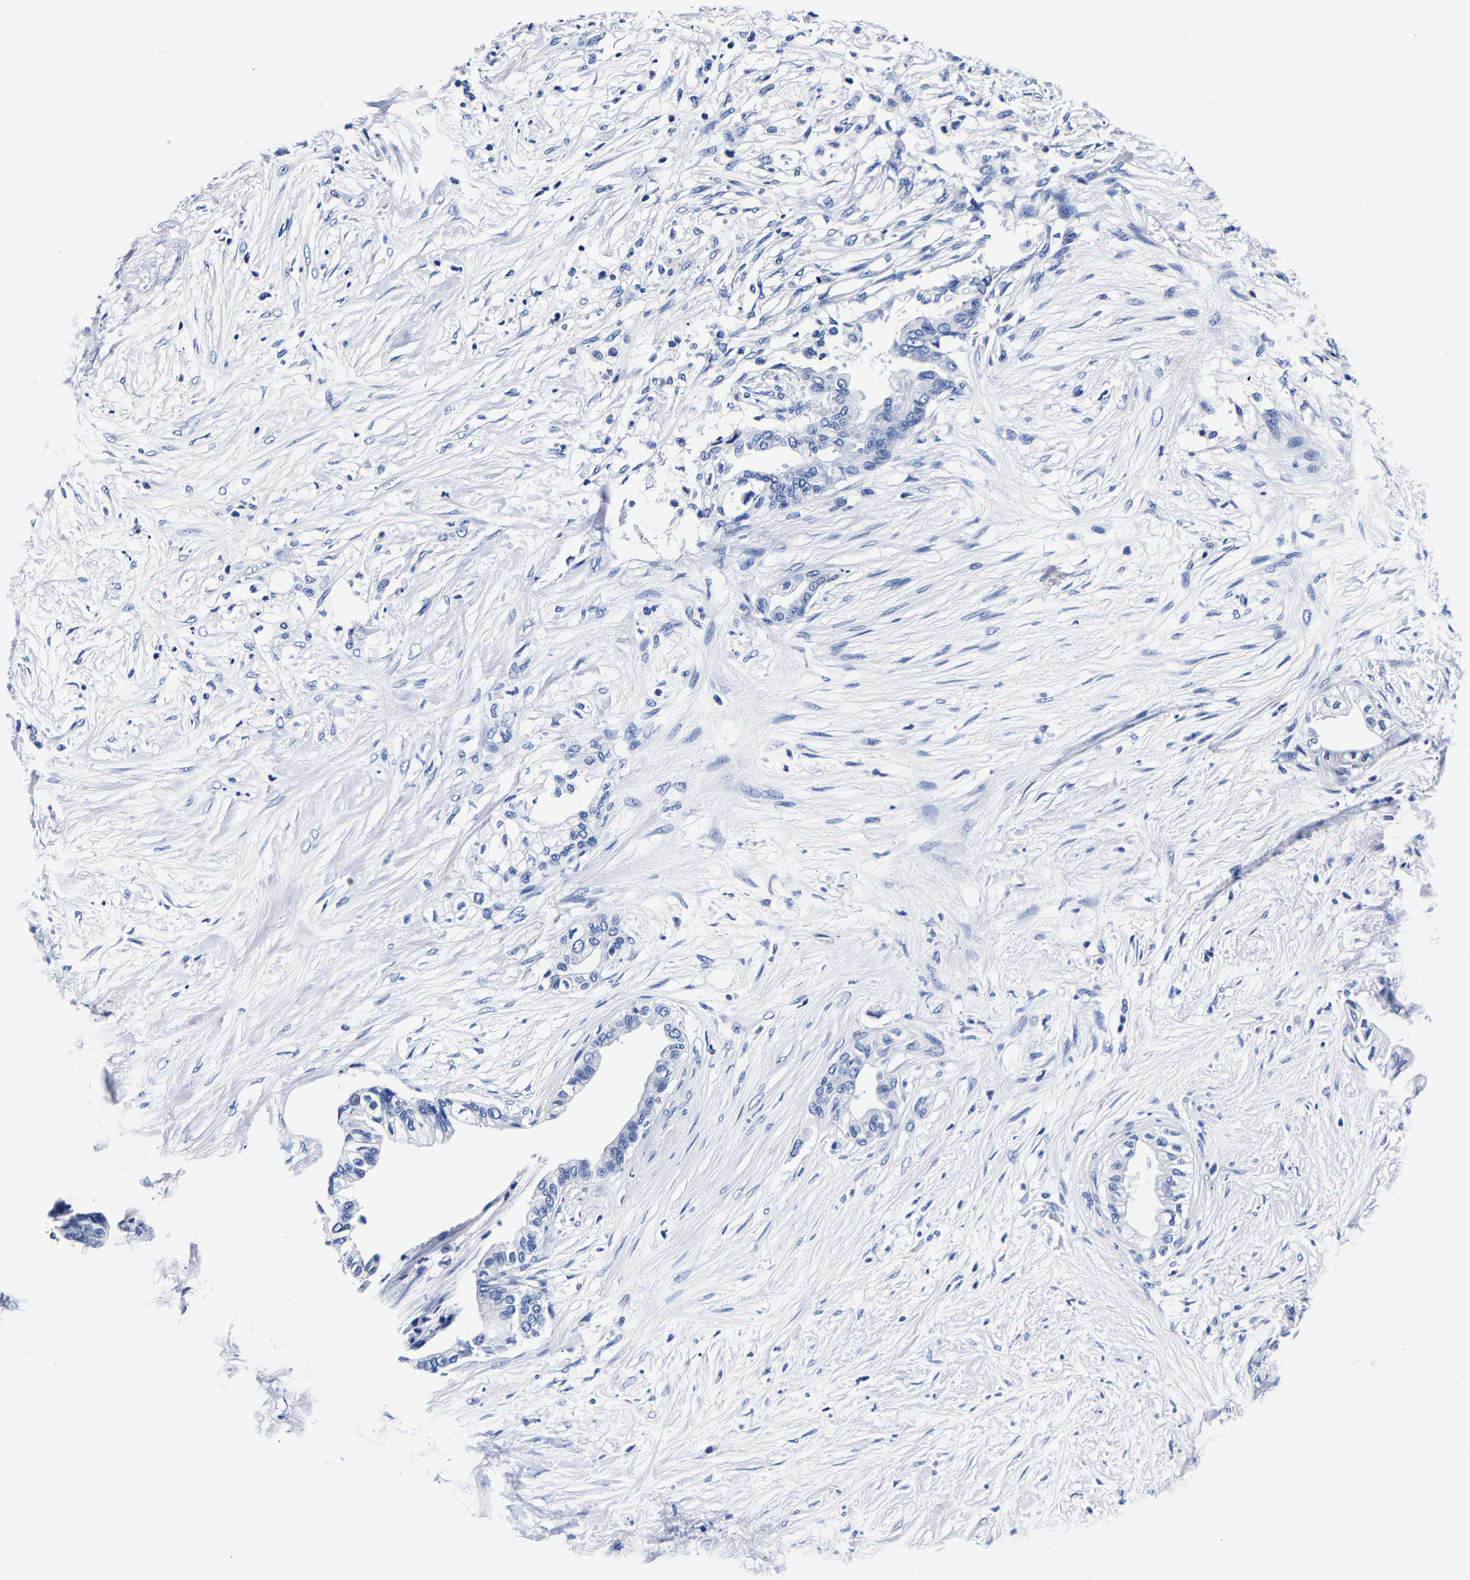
{"staining": {"intensity": "negative", "quantity": "none", "location": "none"}, "tissue": "pancreatic cancer", "cell_type": "Tumor cells", "image_type": "cancer", "snomed": [{"axis": "morphology", "description": "Normal tissue, NOS"}, {"axis": "morphology", "description": "Adenocarcinoma, NOS"}, {"axis": "topography", "description": "Pancreas"}, {"axis": "topography", "description": "Duodenum"}], "caption": "Human adenocarcinoma (pancreatic) stained for a protein using IHC displays no staining in tumor cells.", "gene": "CPA2", "patient": {"sex": "female", "age": 60}}